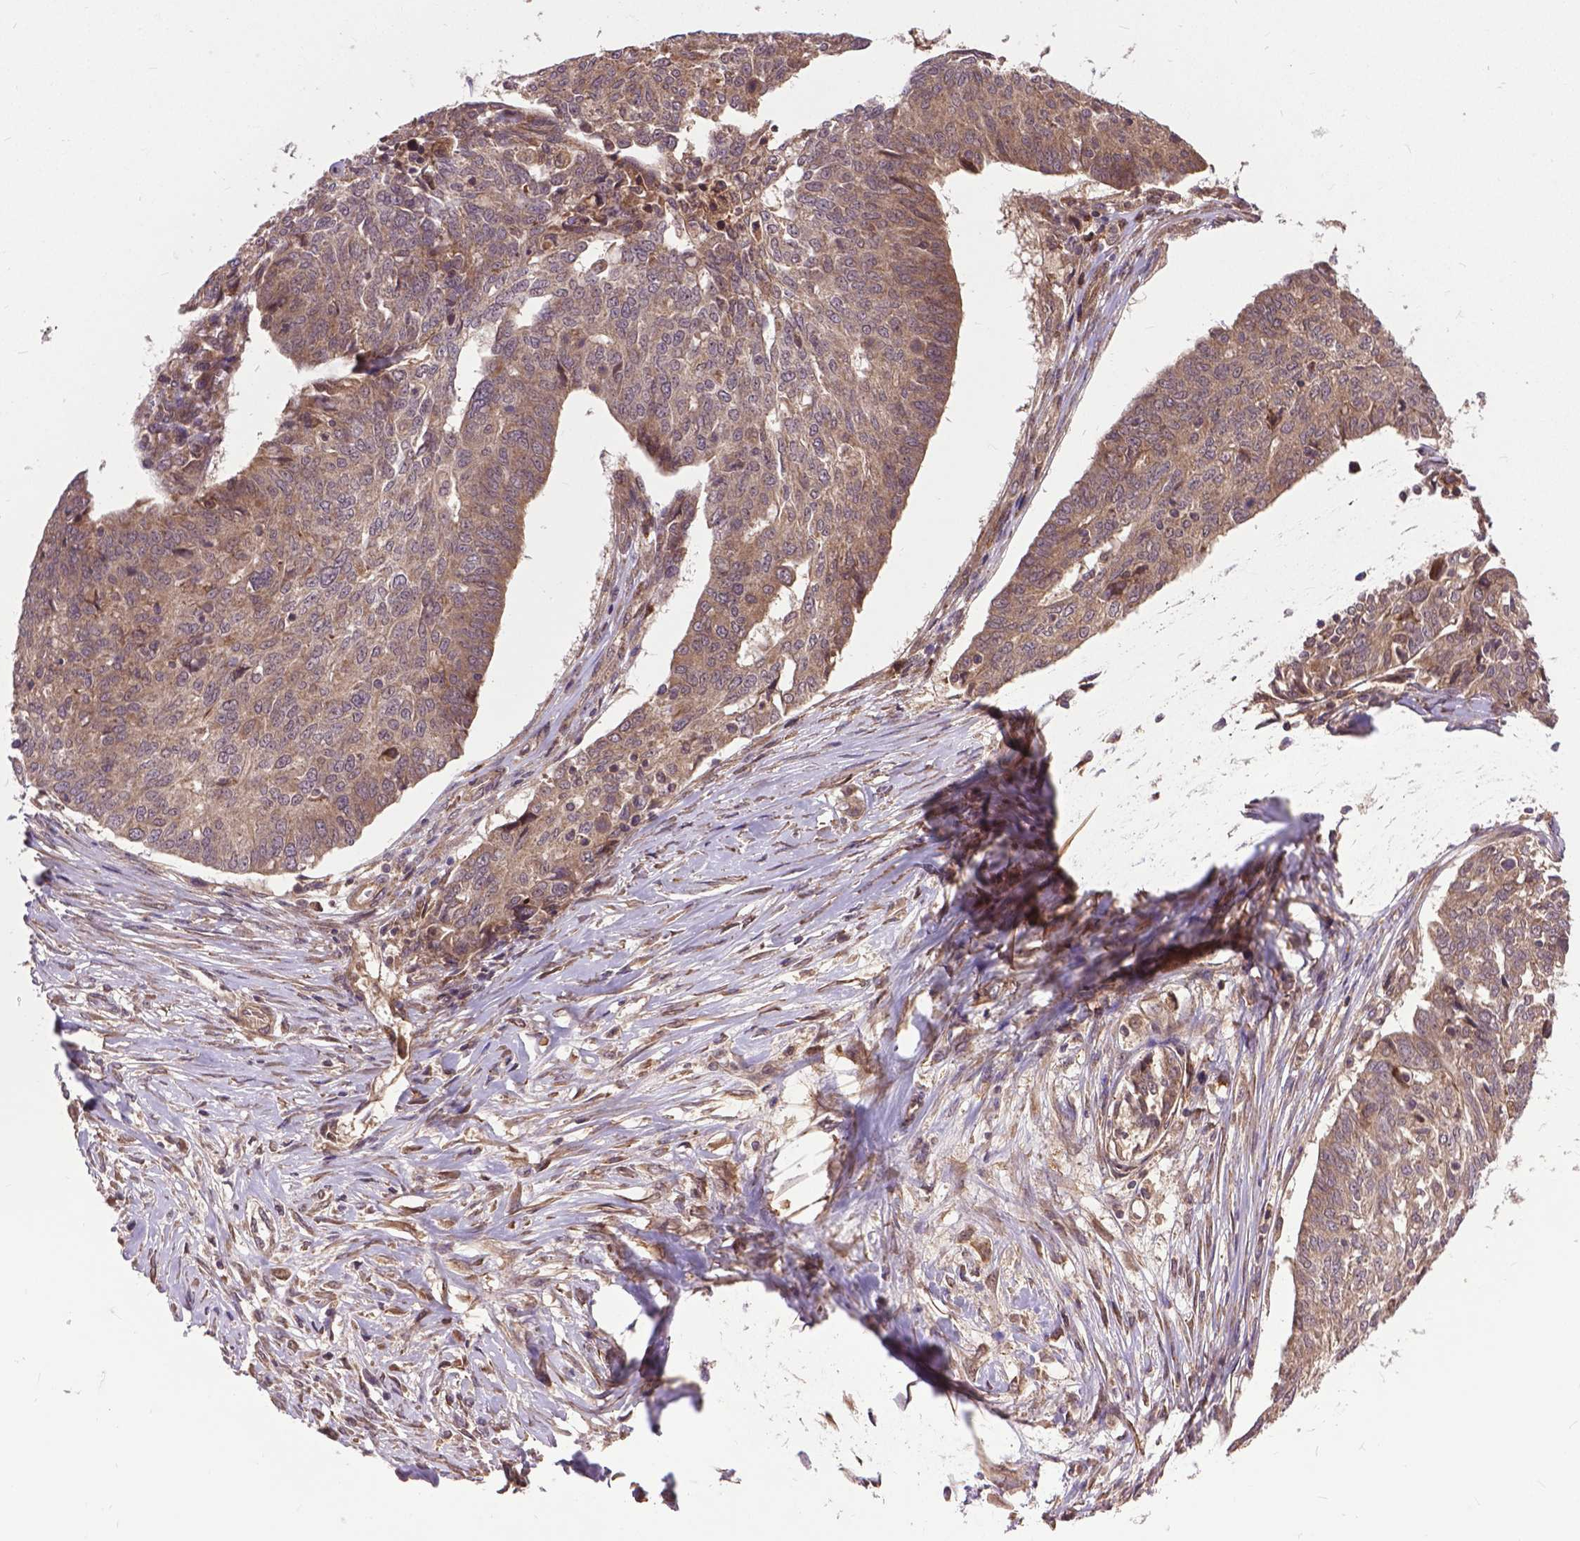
{"staining": {"intensity": "moderate", "quantity": ">75%", "location": "cytoplasmic/membranous"}, "tissue": "ovarian cancer", "cell_type": "Tumor cells", "image_type": "cancer", "snomed": [{"axis": "morphology", "description": "Cystadenocarcinoma, serous, NOS"}, {"axis": "topography", "description": "Ovary"}], "caption": "Human ovarian cancer (serous cystadenocarcinoma) stained with a brown dye shows moderate cytoplasmic/membranous positive staining in approximately >75% of tumor cells.", "gene": "ZNF616", "patient": {"sex": "female", "age": 67}}